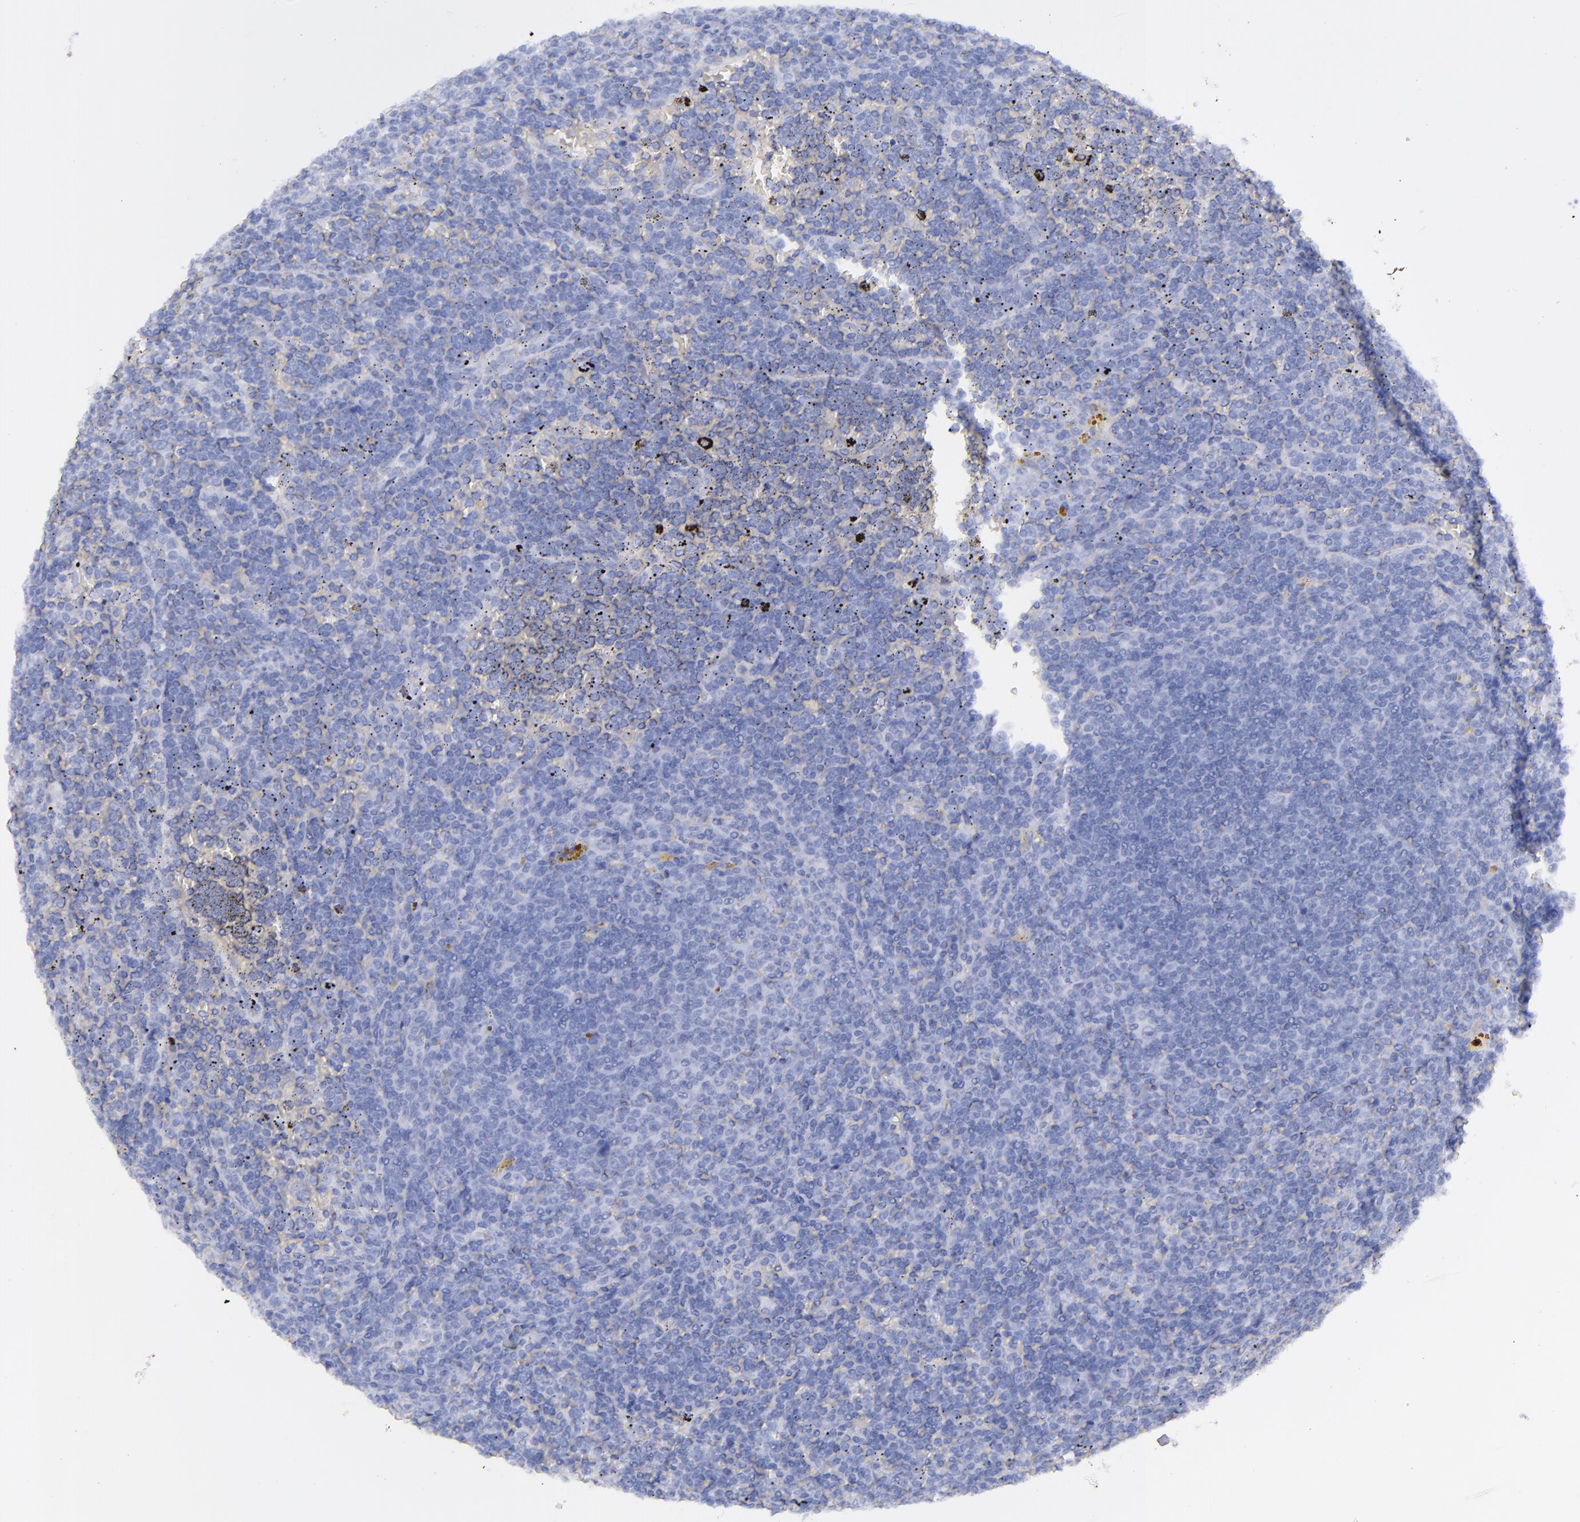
{"staining": {"intensity": "negative", "quantity": "none", "location": "none"}, "tissue": "lymphoma", "cell_type": "Tumor cells", "image_type": "cancer", "snomed": [{"axis": "morphology", "description": "Malignant lymphoma, non-Hodgkin's type, Low grade"}, {"axis": "topography", "description": "Spleen"}], "caption": "IHC of low-grade malignant lymphoma, non-Hodgkin's type displays no expression in tumor cells. (DAB immunohistochemistry (IHC), high magnification).", "gene": "SFTPA2", "patient": {"sex": "male", "age": 80}}